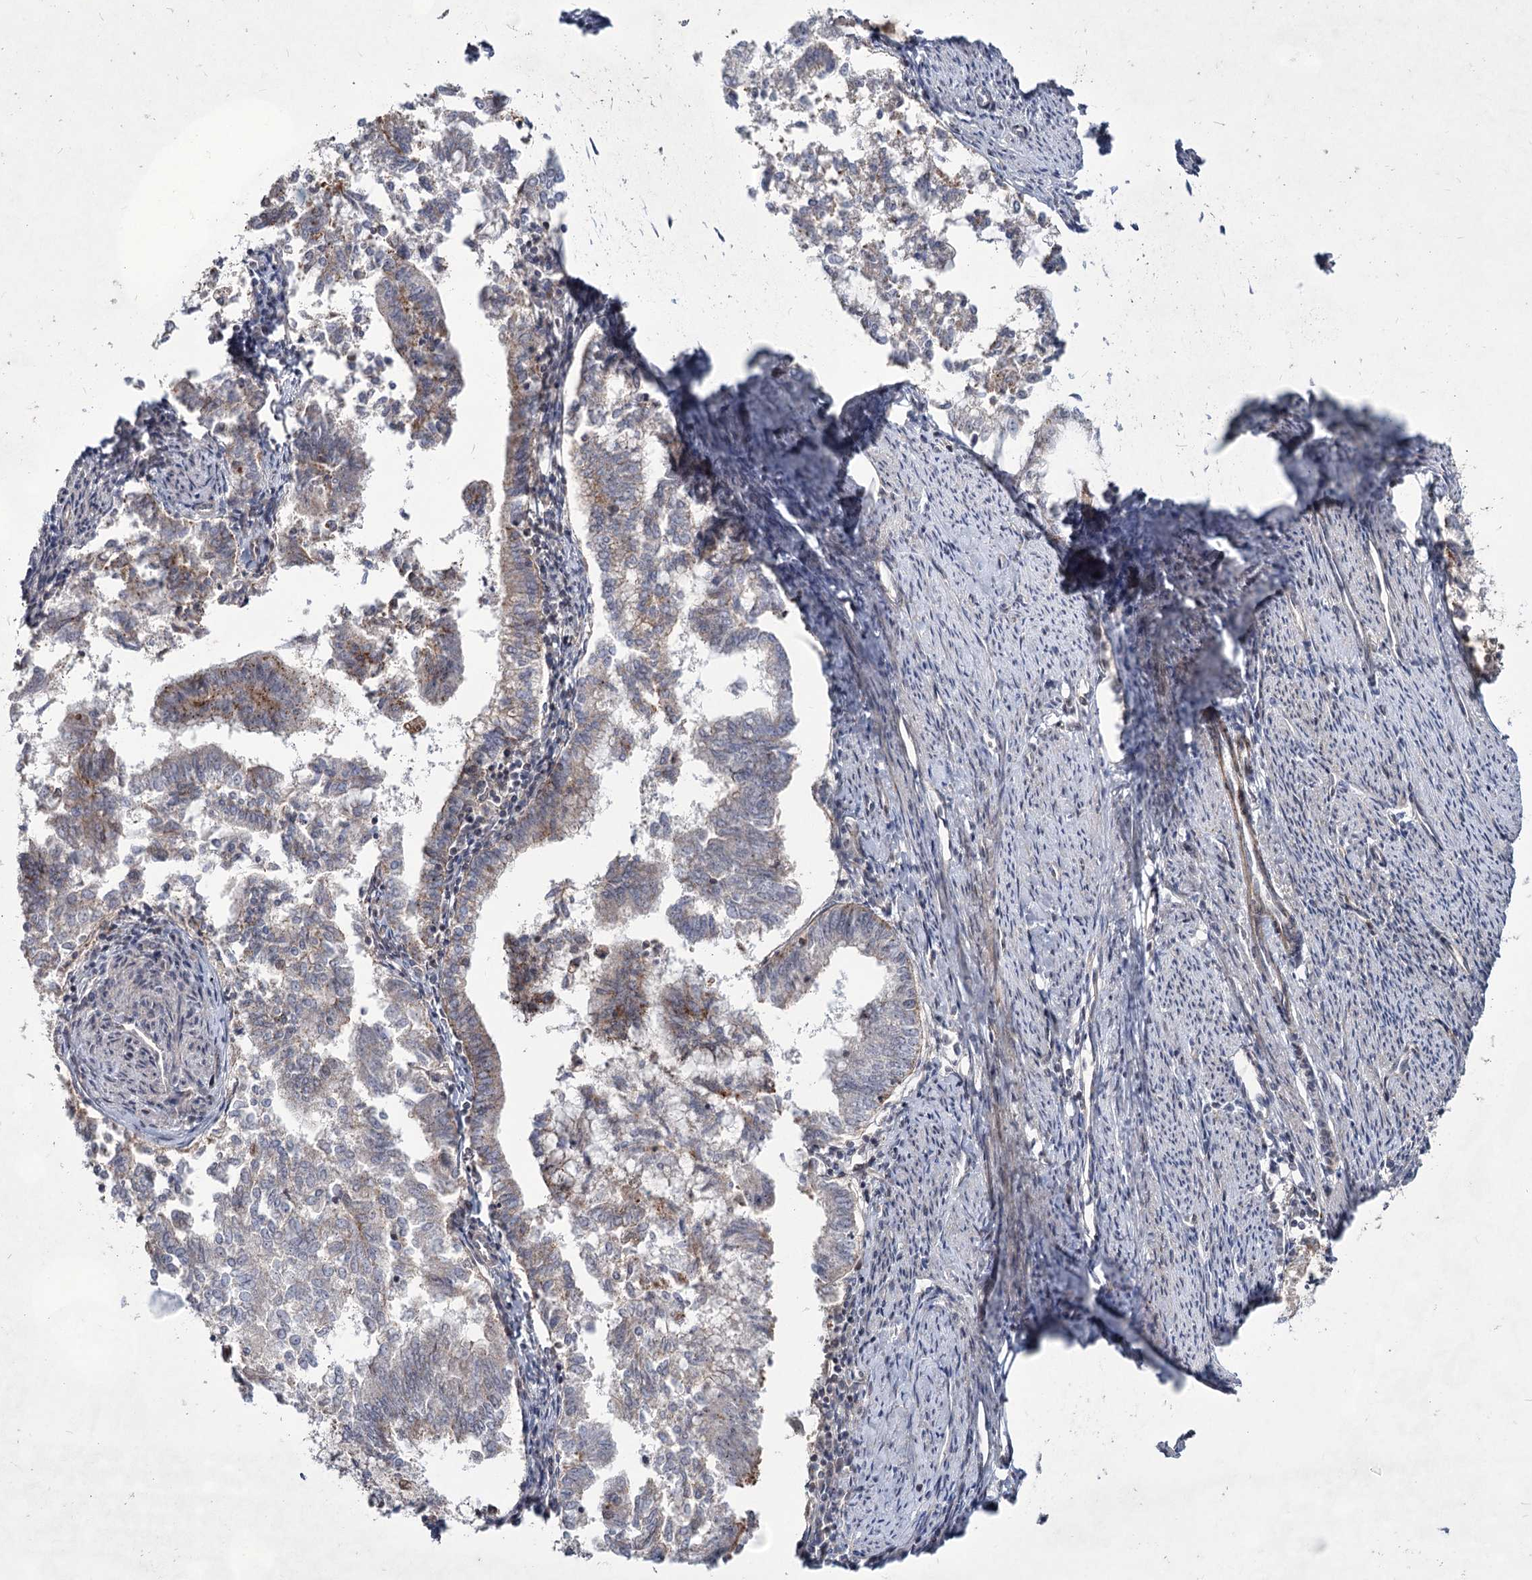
{"staining": {"intensity": "weak", "quantity": "<25%", "location": "cytoplasmic/membranous"}, "tissue": "endometrial cancer", "cell_type": "Tumor cells", "image_type": "cancer", "snomed": [{"axis": "morphology", "description": "Adenocarcinoma, NOS"}, {"axis": "topography", "description": "Endometrium"}], "caption": "A histopathology image of human endometrial cancer is negative for staining in tumor cells. (Immunohistochemistry (ihc), brightfield microscopy, high magnification).", "gene": "ATL2", "patient": {"sex": "female", "age": 79}}